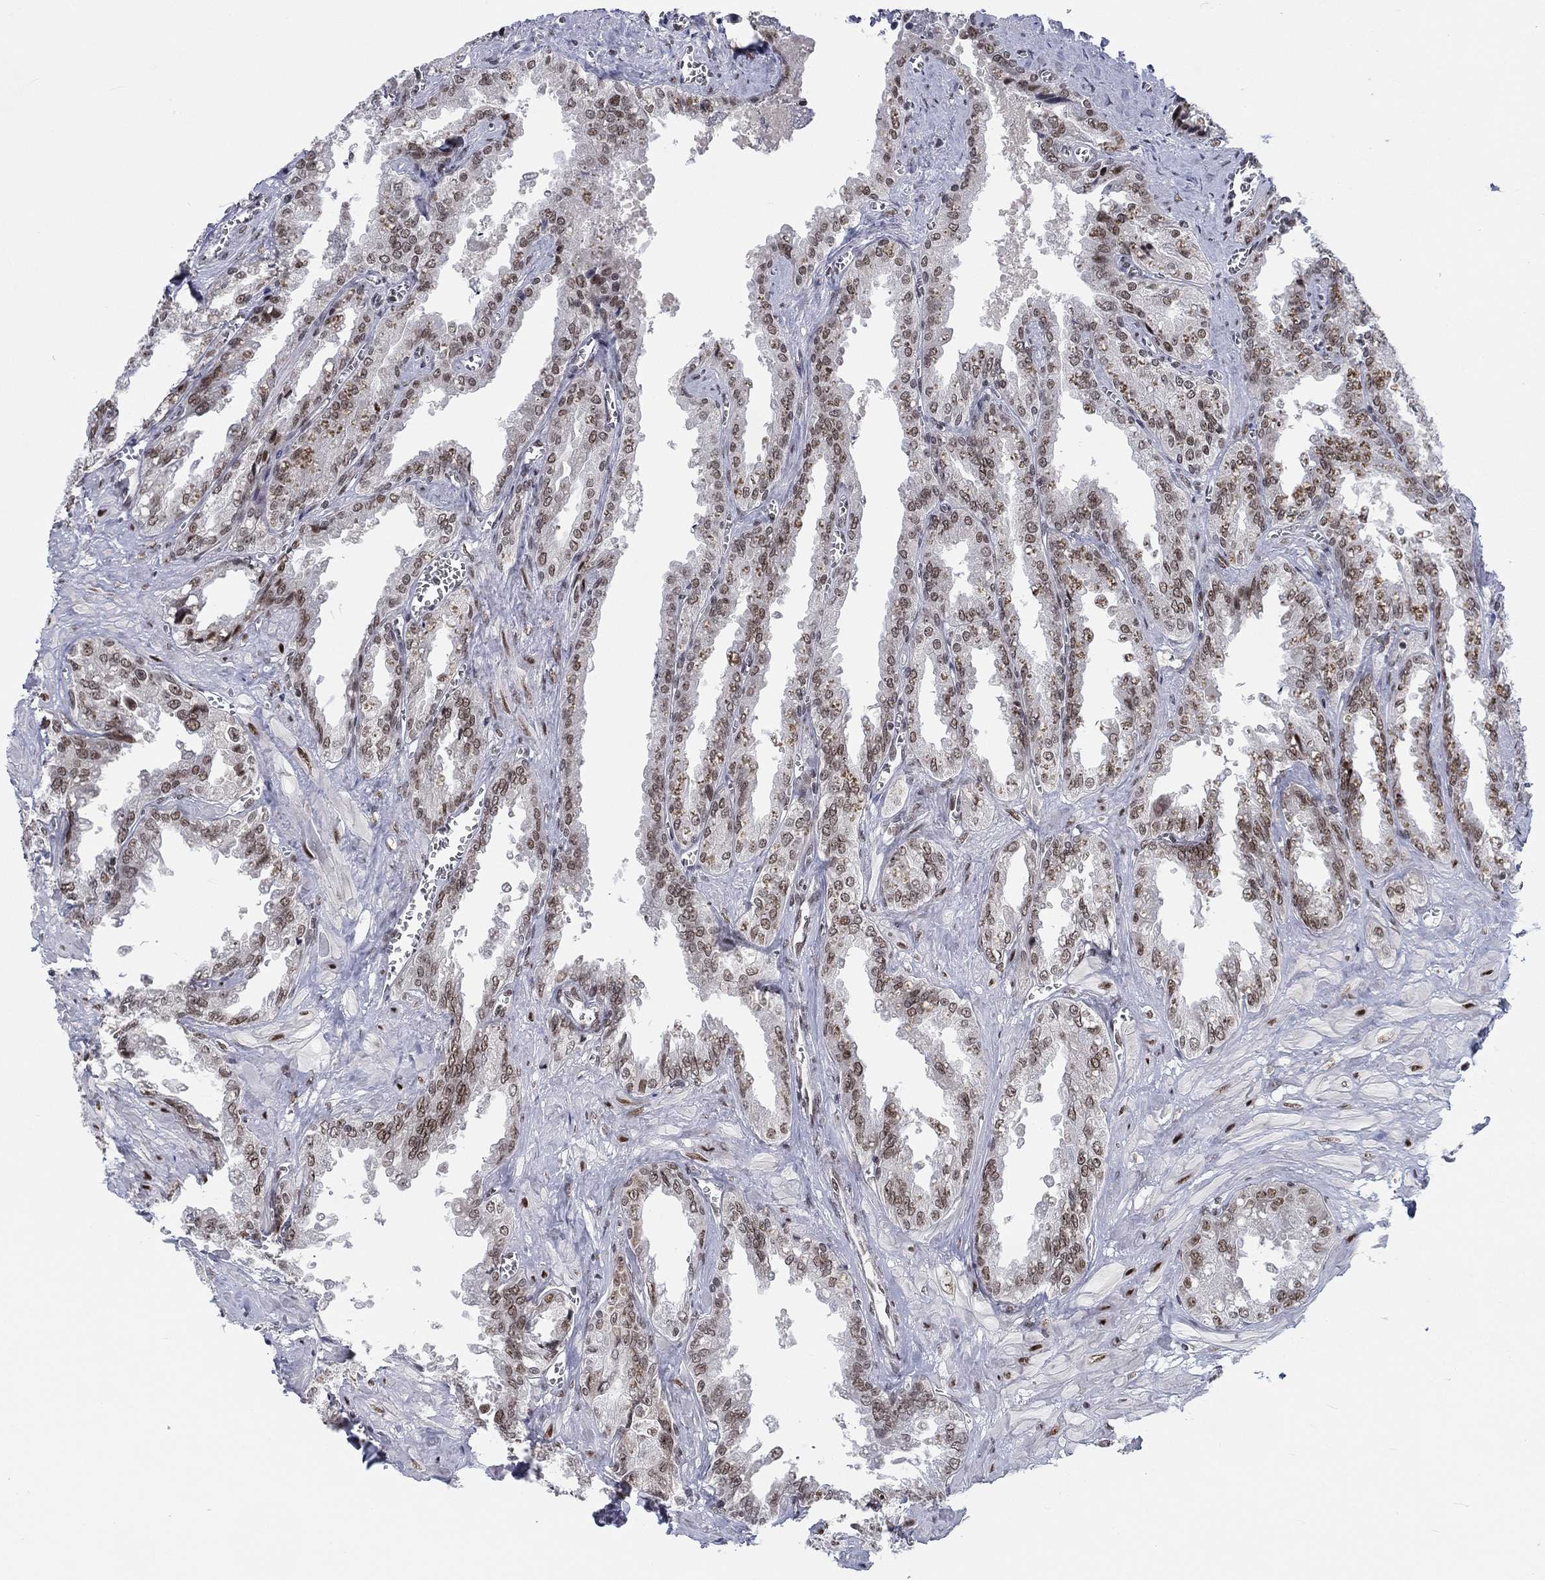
{"staining": {"intensity": "moderate", "quantity": ">75%", "location": "nuclear"}, "tissue": "seminal vesicle", "cell_type": "Glandular cells", "image_type": "normal", "snomed": [{"axis": "morphology", "description": "Normal tissue, NOS"}, {"axis": "topography", "description": "Seminal veicle"}], "caption": "Unremarkable seminal vesicle was stained to show a protein in brown. There is medium levels of moderate nuclear expression in approximately >75% of glandular cells. Nuclei are stained in blue.", "gene": "FYTTD1", "patient": {"sex": "male", "age": 67}}